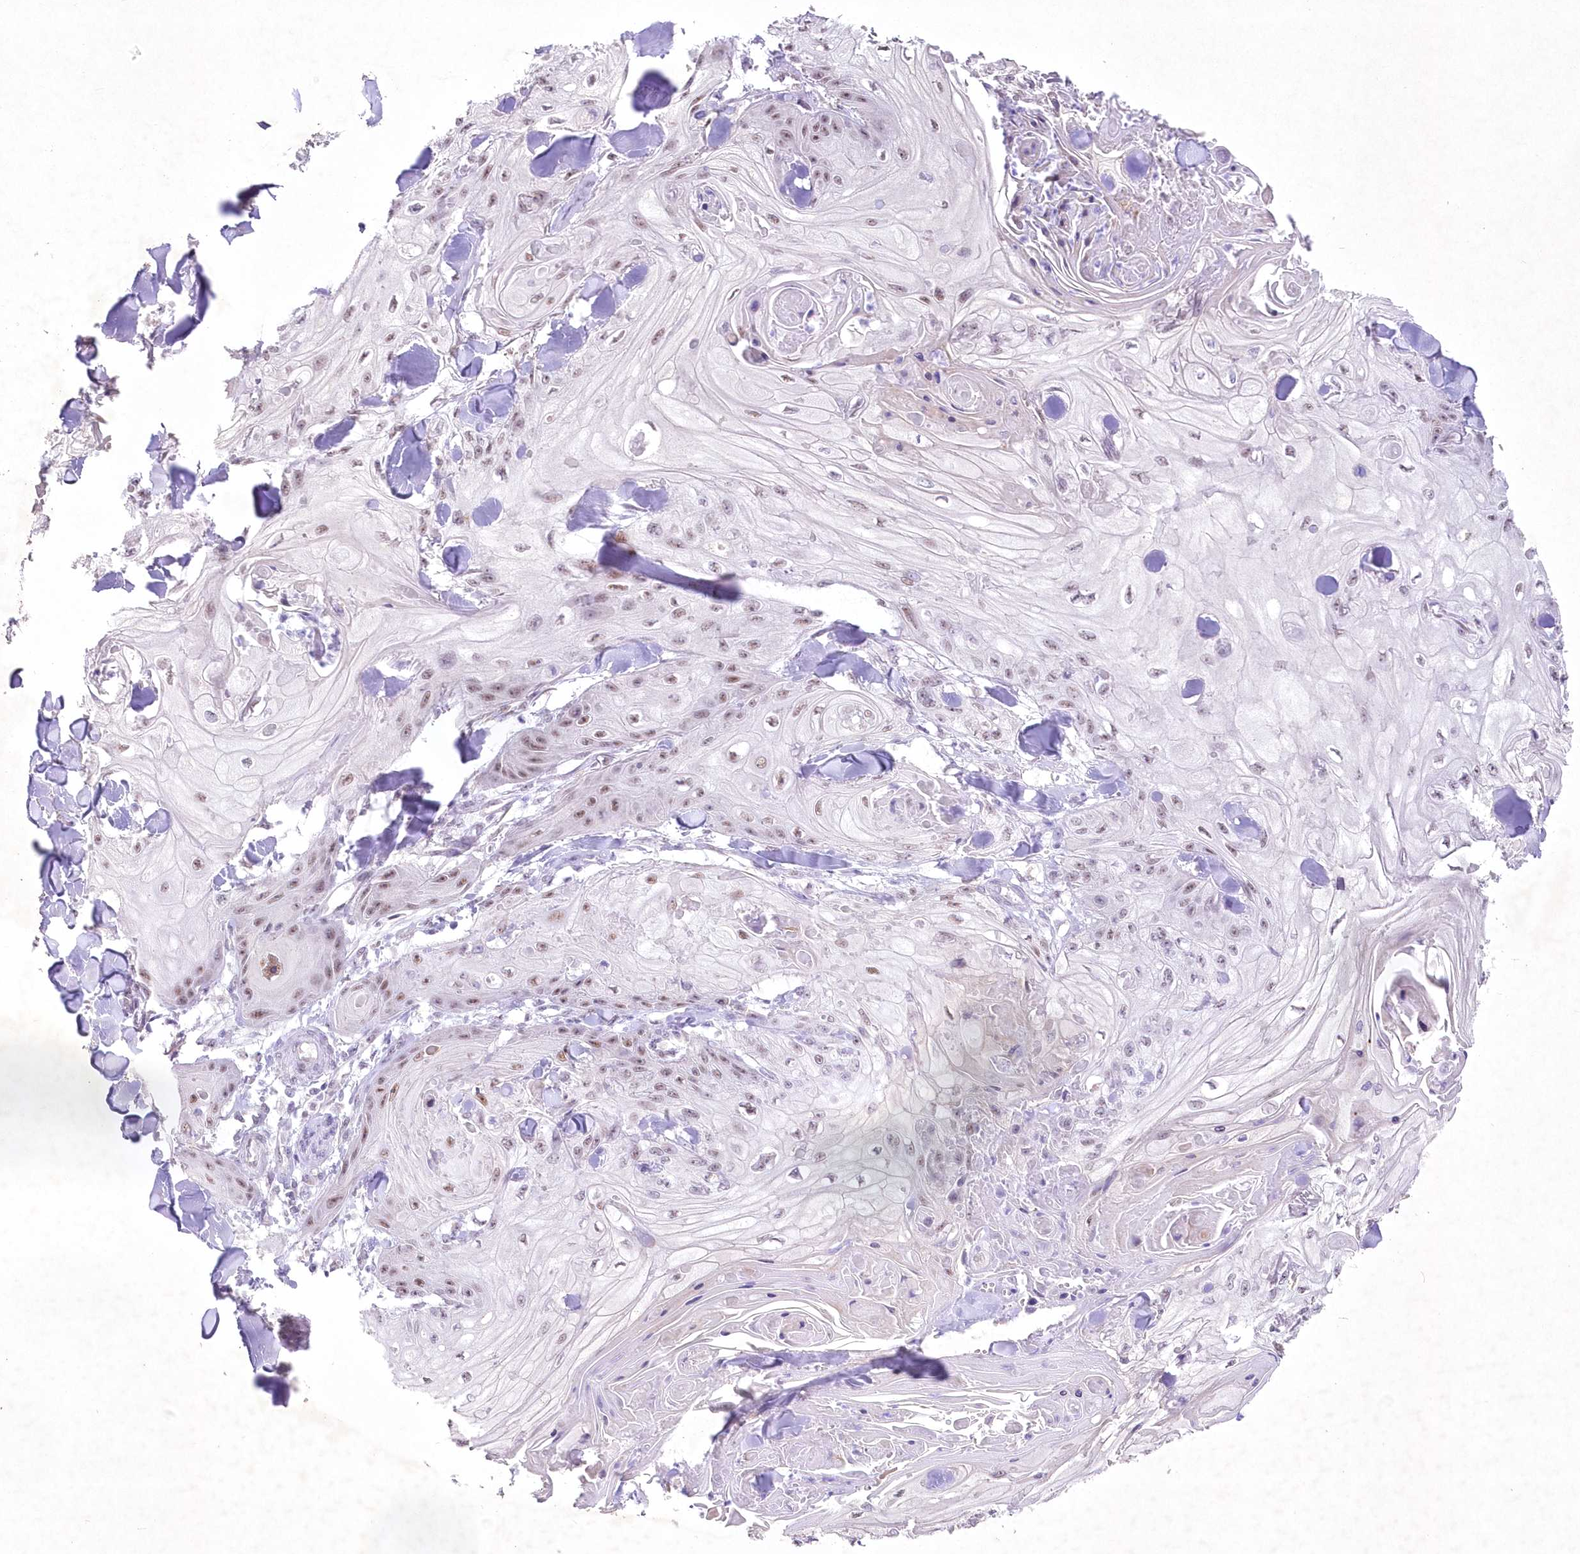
{"staining": {"intensity": "weak", "quantity": "25%-75%", "location": "nuclear"}, "tissue": "skin cancer", "cell_type": "Tumor cells", "image_type": "cancer", "snomed": [{"axis": "morphology", "description": "Squamous cell carcinoma, NOS"}, {"axis": "topography", "description": "Skin"}], "caption": "A photomicrograph showing weak nuclear expression in approximately 25%-75% of tumor cells in skin squamous cell carcinoma, as visualized by brown immunohistochemical staining.", "gene": "RBM27", "patient": {"sex": "male", "age": 74}}